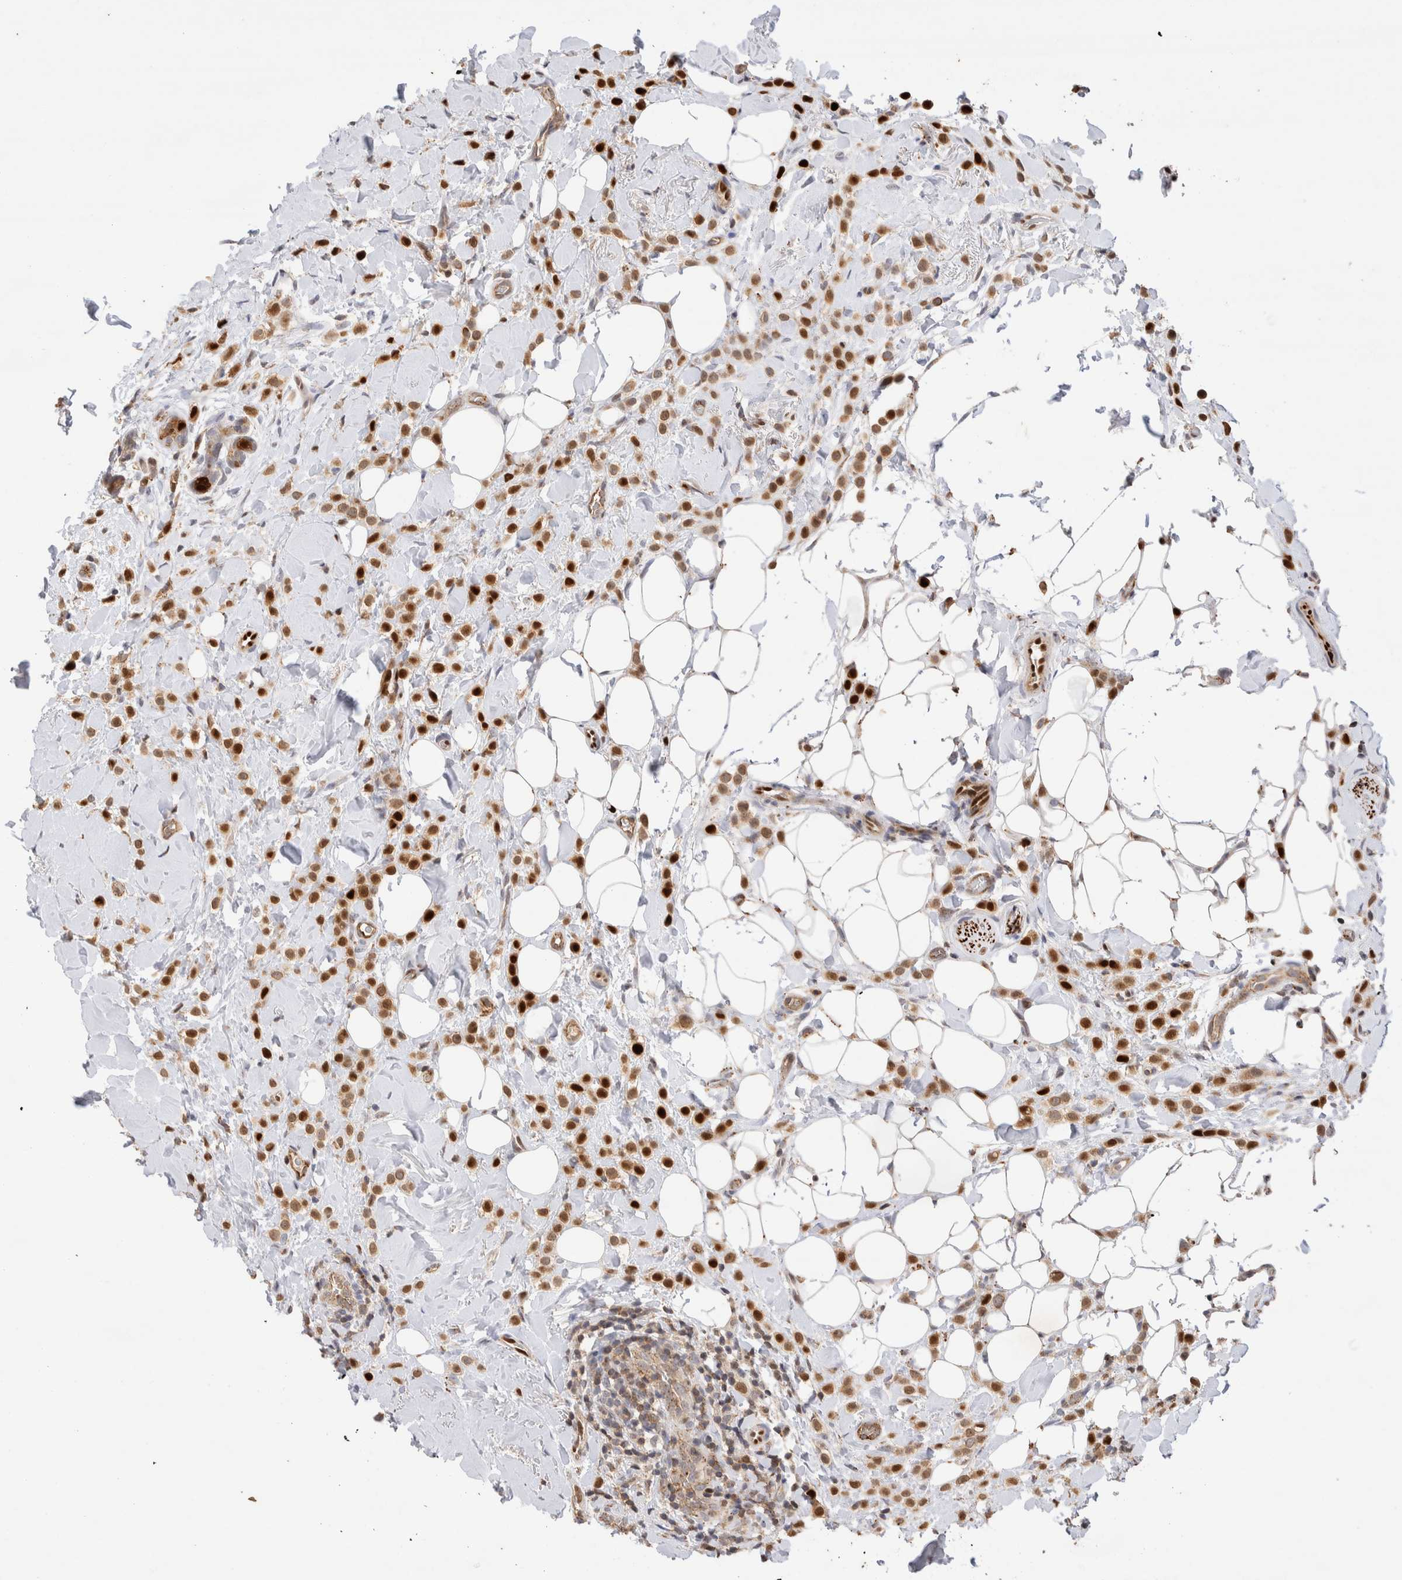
{"staining": {"intensity": "strong", "quantity": ">75%", "location": "cytoplasmic/membranous,nuclear"}, "tissue": "breast cancer", "cell_type": "Tumor cells", "image_type": "cancer", "snomed": [{"axis": "morphology", "description": "Normal tissue, NOS"}, {"axis": "morphology", "description": "Lobular carcinoma"}, {"axis": "topography", "description": "Breast"}], "caption": "Protein staining of breast cancer (lobular carcinoma) tissue reveals strong cytoplasmic/membranous and nuclear positivity in about >75% of tumor cells.", "gene": "NSMAF", "patient": {"sex": "female", "age": 50}}